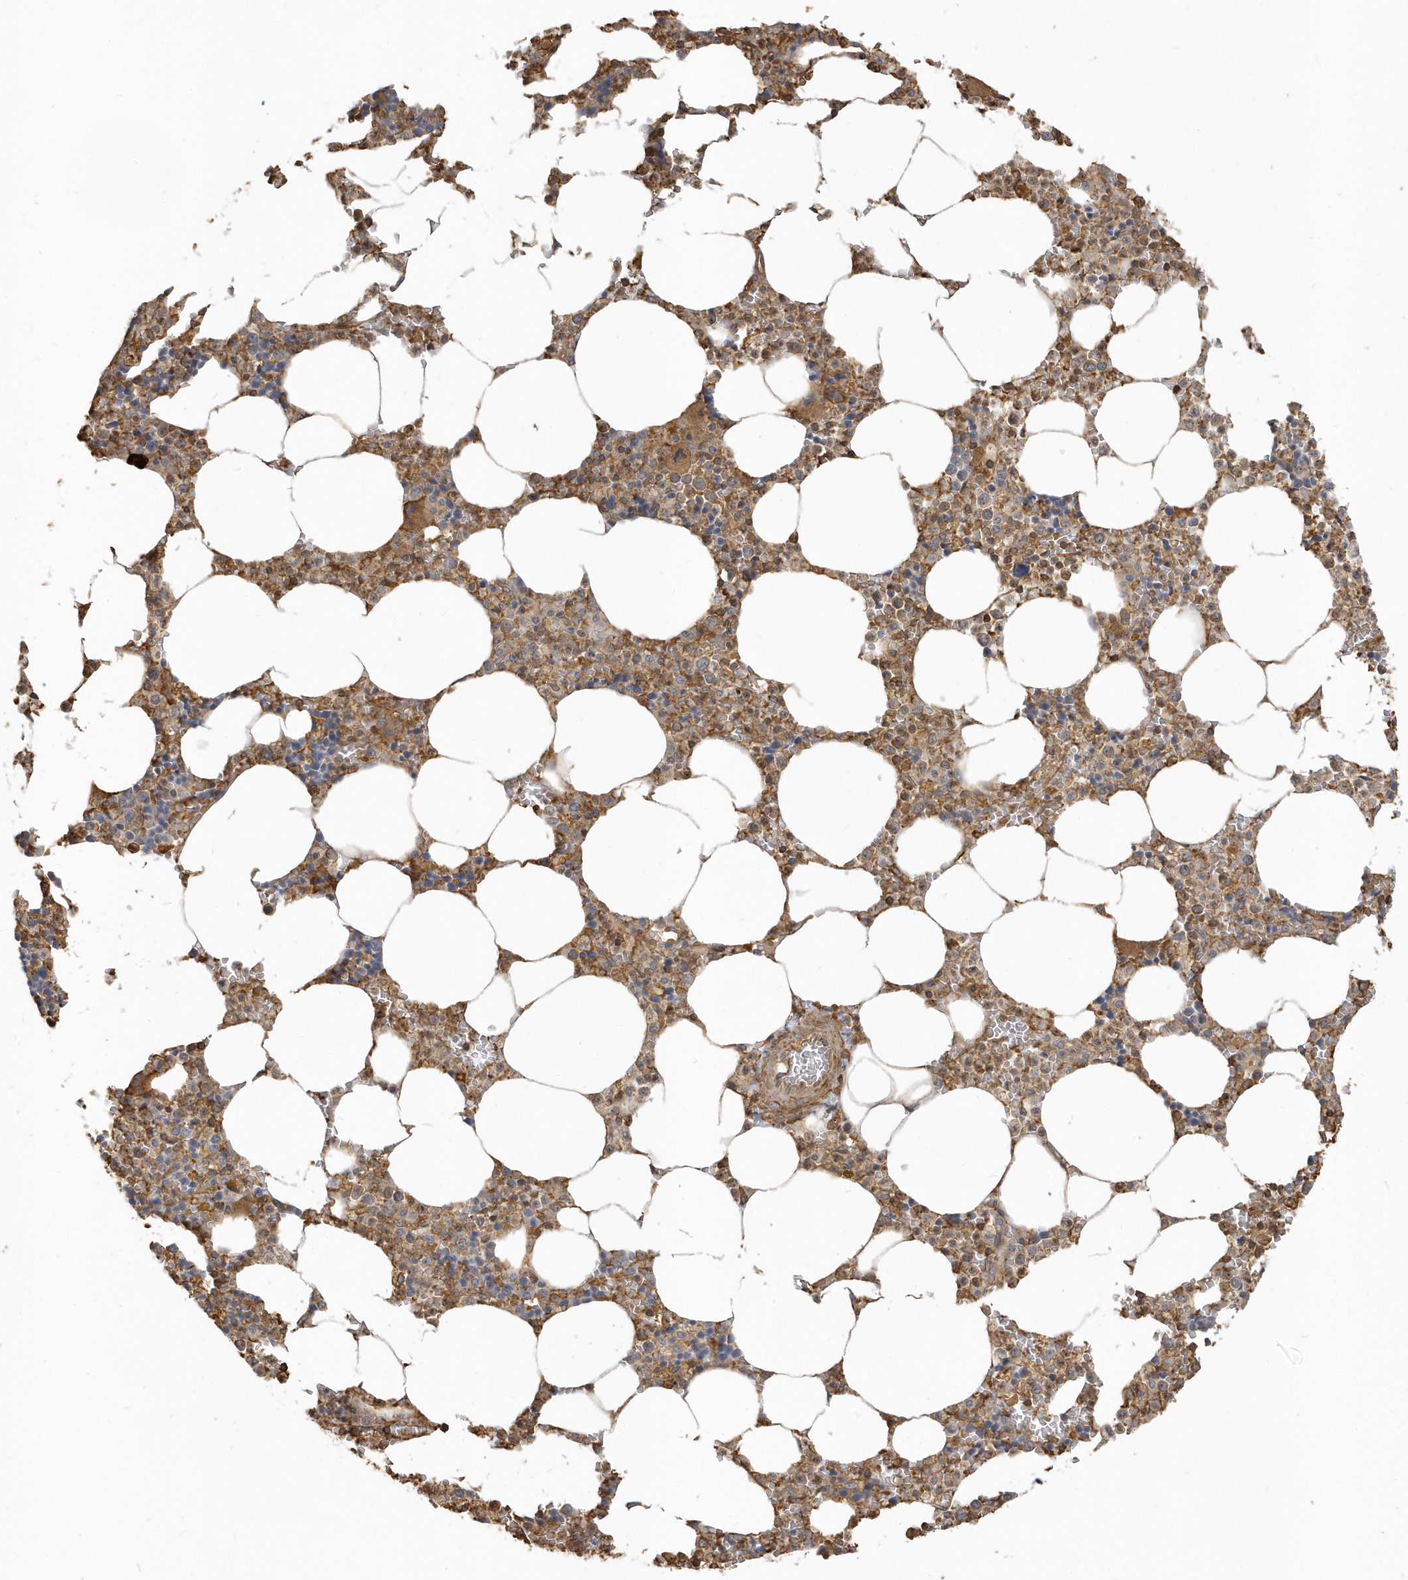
{"staining": {"intensity": "moderate", "quantity": "25%-75%", "location": "cytoplasmic/membranous"}, "tissue": "bone marrow", "cell_type": "Hematopoietic cells", "image_type": "normal", "snomed": [{"axis": "morphology", "description": "Normal tissue, NOS"}, {"axis": "topography", "description": "Bone marrow"}], "caption": "This is a micrograph of immunohistochemistry (IHC) staining of normal bone marrow, which shows moderate positivity in the cytoplasmic/membranous of hematopoietic cells.", "gene": "ZBTB8A", "patient": {"sex": "male", "age": 70}}